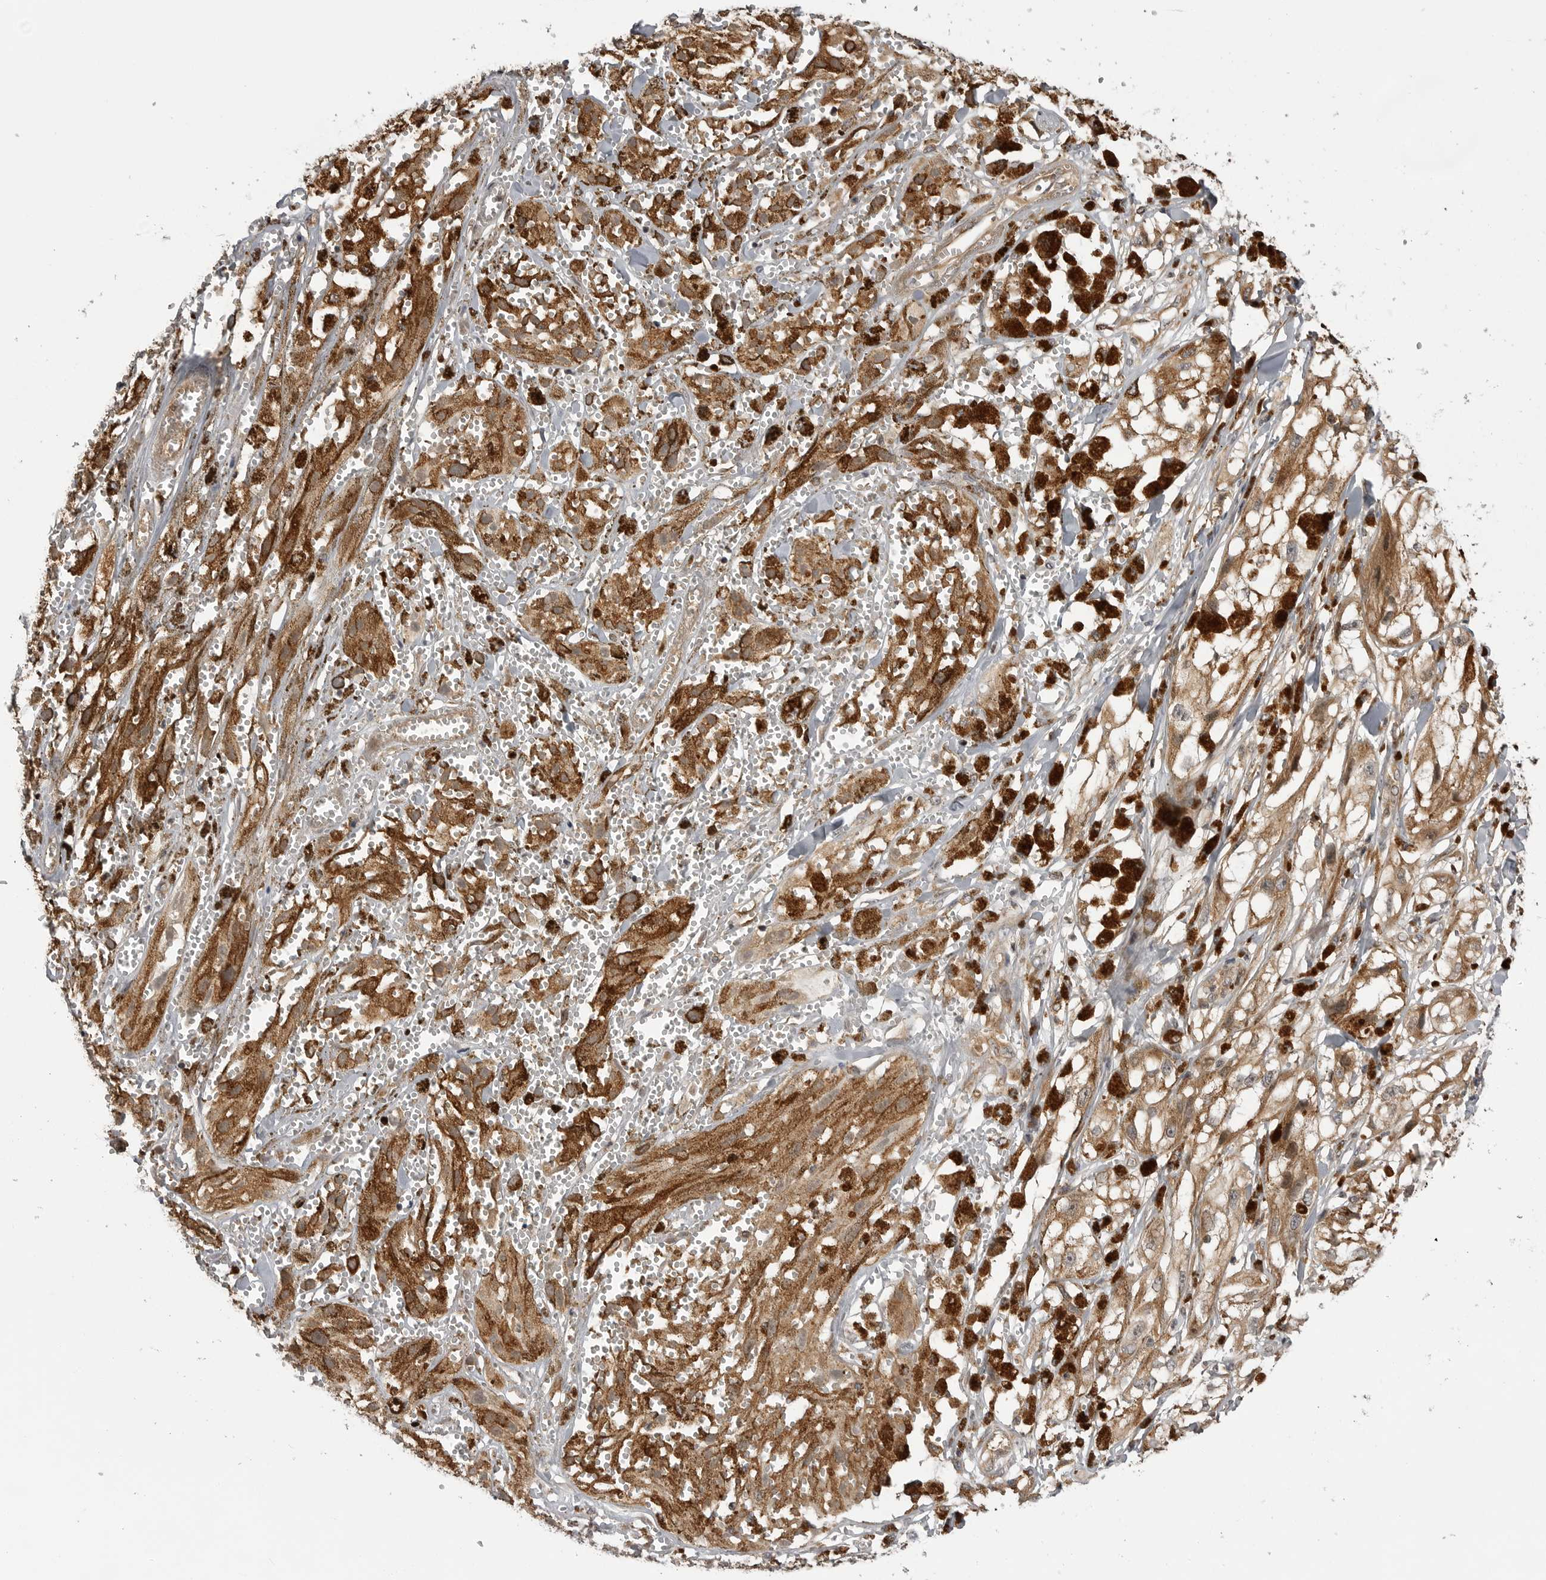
{"staining": {"intensity": "moderate", "quantity": ">75%", "location": "cytoplasmic/membranous"}, "tissue": "melanoma", "cell_type": "Tumor cells", "image_type": "cancer", "snomed": [{"axis": "morphology", "description": "Malignant melanoma, NOS"}, {"axis": "topography", "description": "Skin"}], "caption": "The micrograph demonstrates staining of malignant melanoma, revealing moderate cytoplasmic/membranous protein expression (brown color) within tumor cells.", "gene": "LRRC45", "patient": {"sex": "male", "age": 88}}